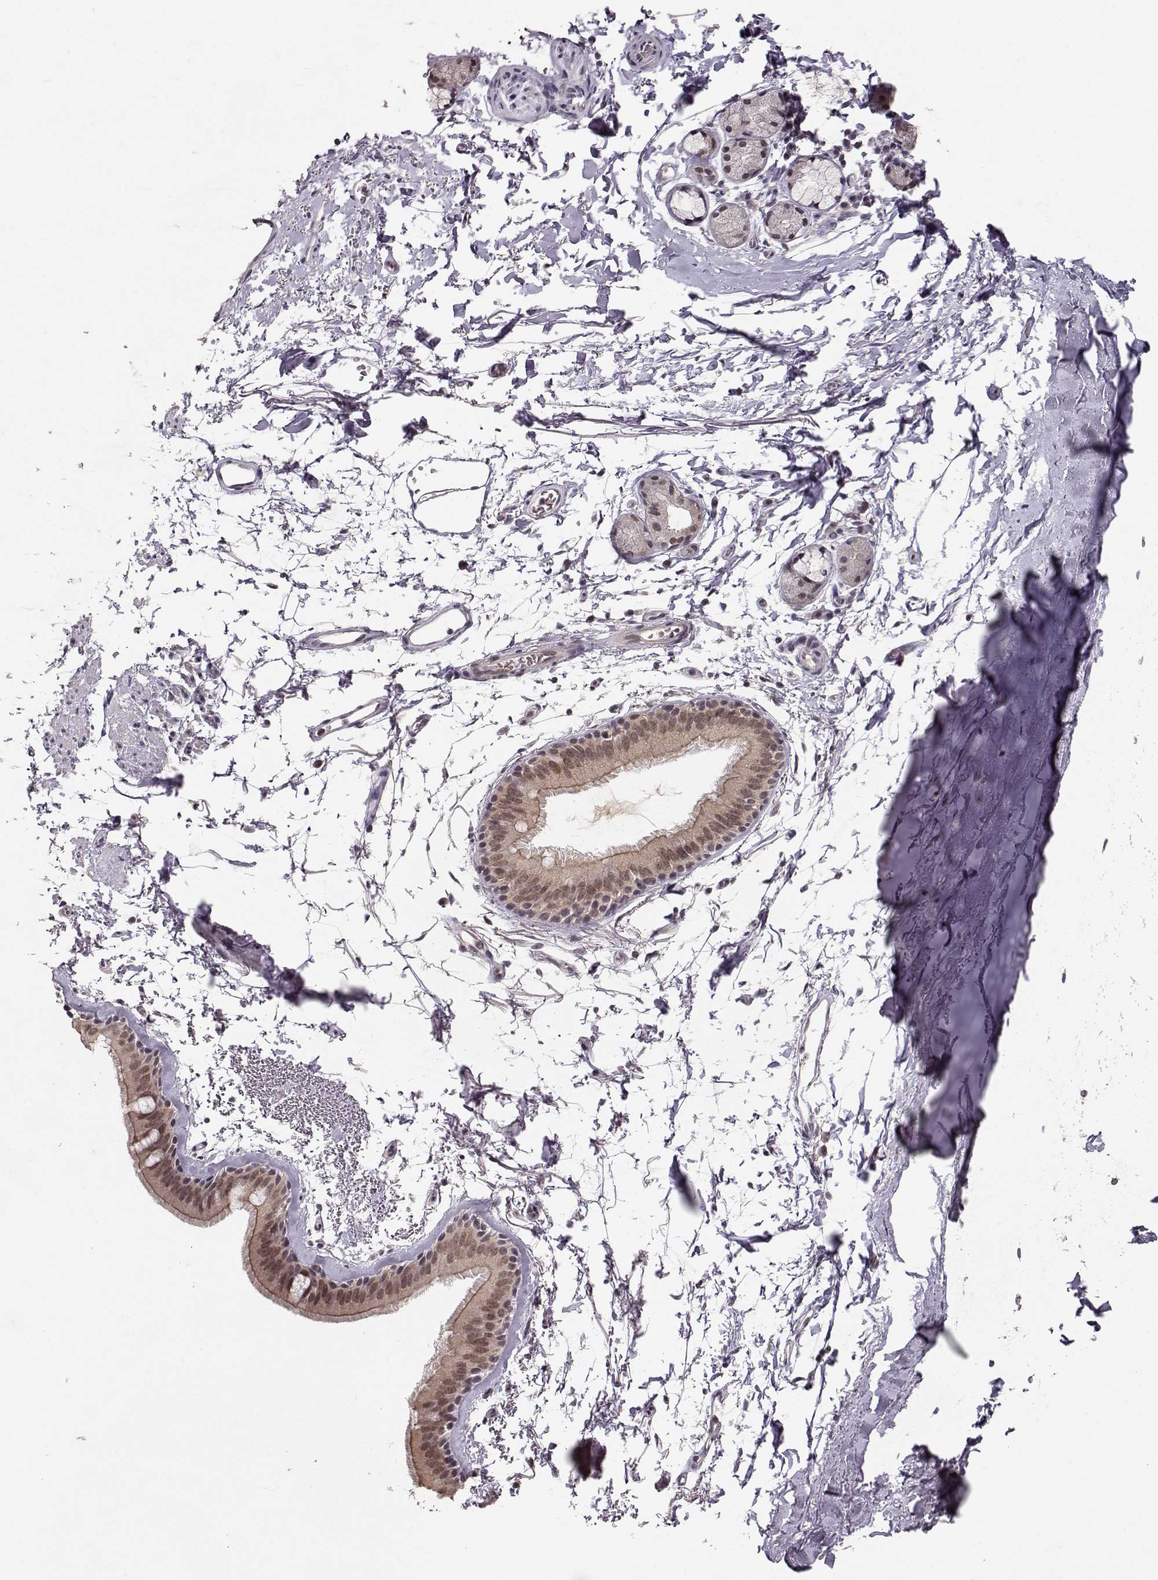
{"staining": {"intensity": "negative", "quantity": "none", "location": "none"}, "tissue": "soft tissue", "cell_type": "Fibroblasts", "image_type": "normal", "snomed": [{"axis": "morphology", "description": "Normal tissue, NOS"}, {"axis": "topography", "description": "Lymph node"}, {"axis": "topography", "description": "Bronchus"}], "caption": "Immunohistochemistry (IHC) of unremarkable human soft tissue demonstrates no positivity in fibroblasts.", "gene": "CSNK2A1", "patient": {"sex": "female", "age": 70}}